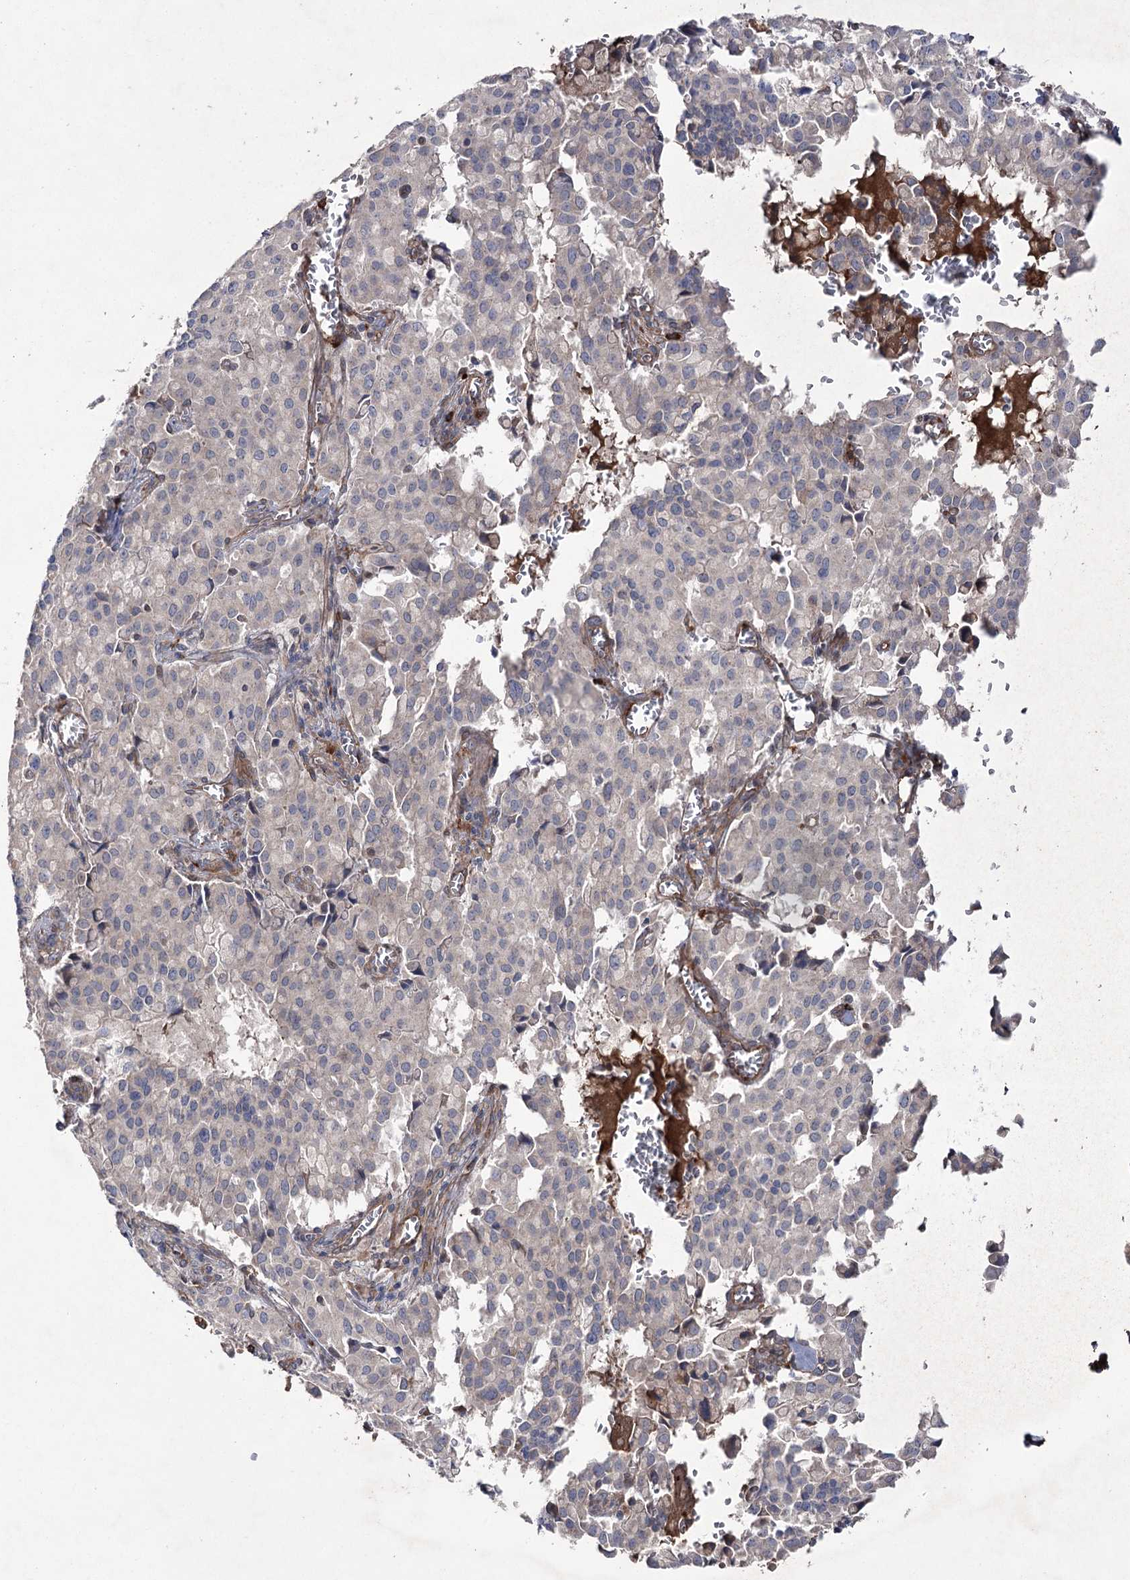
{"staining": {"intensity": "weak", "quantity": "<25%", "location": "cytoplasmic/membranous"}, "tissue": "pancreatic cancer", "cell_type": "Tumor cells", "image_type": "cancer", "snomed": [{"axis": "morphology", "description": "Adenocarcinoma, NOS"}, {"axis": "topography", "description": "Pancreas"}], "caption": "This is an immunohistochemistry (IHC) micrograph of pancreatic cancer. There is no positivity in tumor cells.", "gene": "OTUD1", "patient": {"sex": "male", "age": 65}}